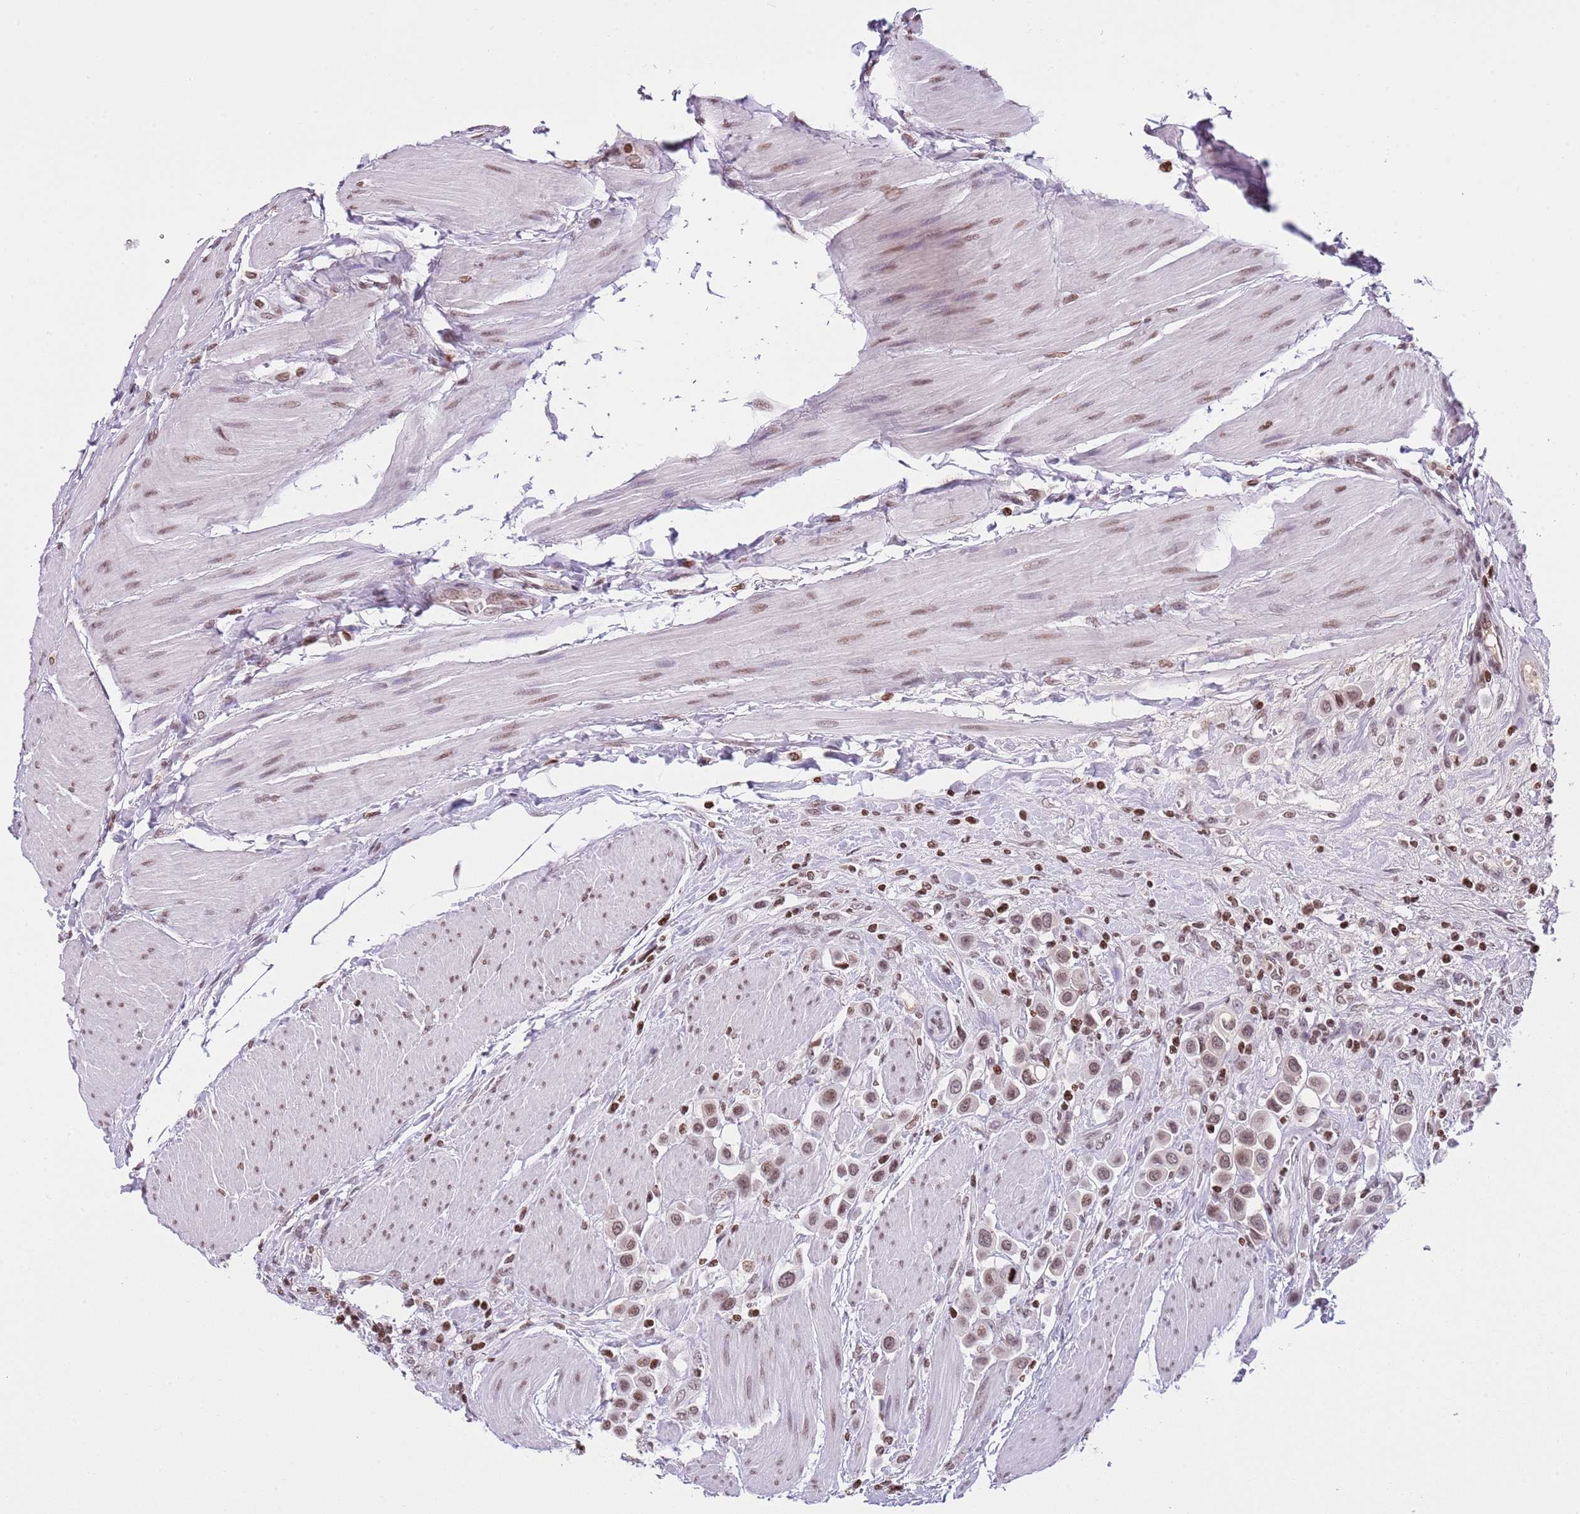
{"staining": {"intensity": "moderate", "quantity": ">75%", "location": "nuclear"}, "tissue": "urothelial cancer", "cell_type": "Tumor cells", "image_type": "cancer", "snomed": [{"axis": "morphology", "description": "Urothelial carcinoma, High grade"}, {"axis": "topography", "description": "Urinary bladder"}], "caption": "IHC histopathology image of neoplastic tissue: human high-grade urothelial carcinoma stained using immunohistochemistry (IHC) reveals medium levels of moderate protein expression localized specifically in the nuclear of tumor cells, appearing as a nuclear brown color.", "gene": "KPNA3", "patient": {"sex": "male", "age": 50}}